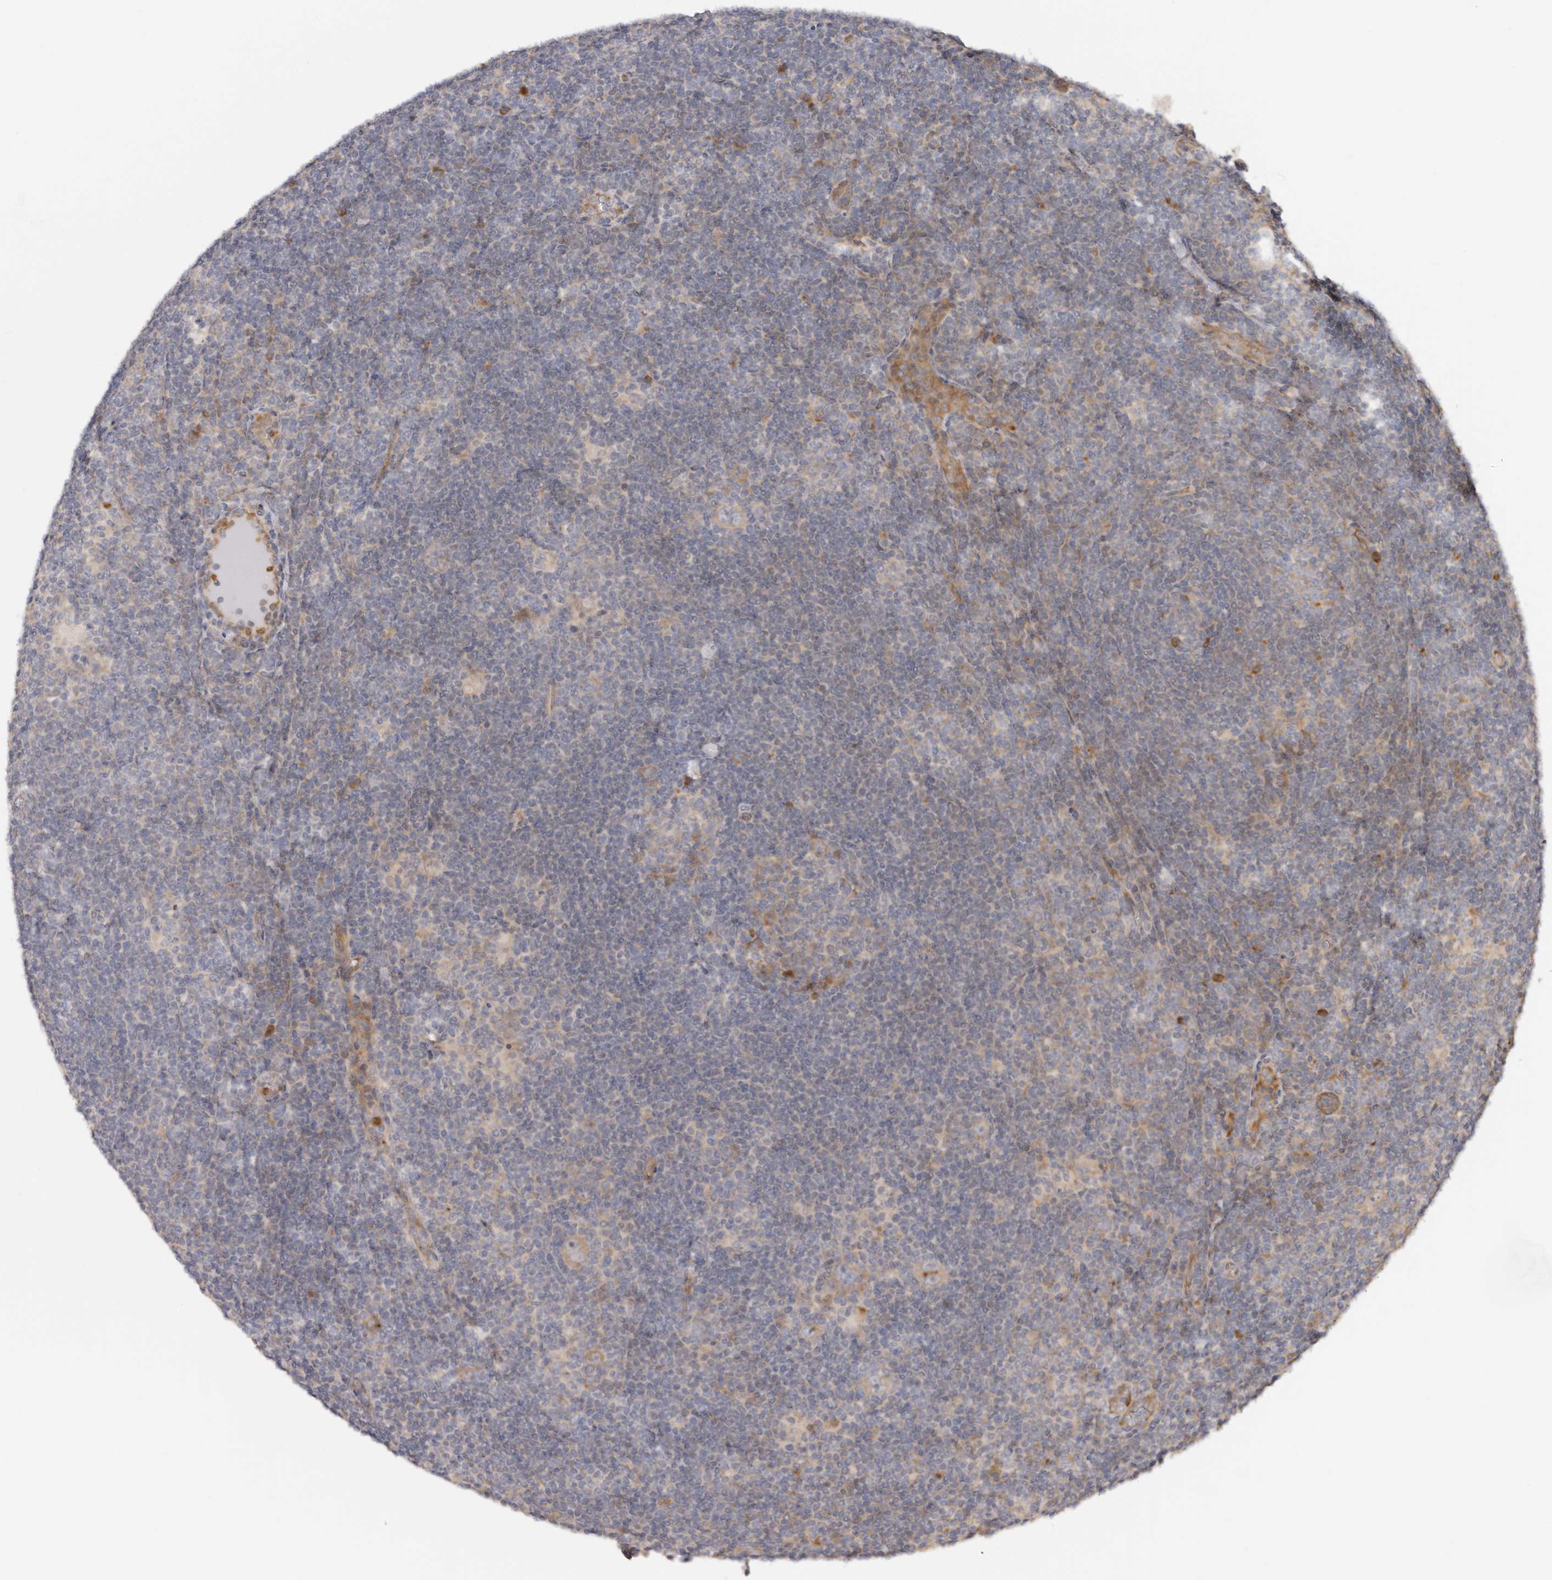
{"staining": {"intensity": "negative", "quantity": "none", "location": "none"}, "tissue": "lymphoma", "cell_type": "Tumor cells", "image_type": "cancer", "snomed": [{"axis": "morphology", "description": "Hodgkin's disease, NOS"}, {"axis": "topography", "description": "Lymph node"}], "caption": "A photomicrograph of lymphoma stained for a protein shows no brown staining in tumor cells. The staining is performed using DAB brown chromogen with nuclei counter-stained in using hematoxylin.", "gene": "BCL2L15", "patient": {"sex": "female", "age": 57}}